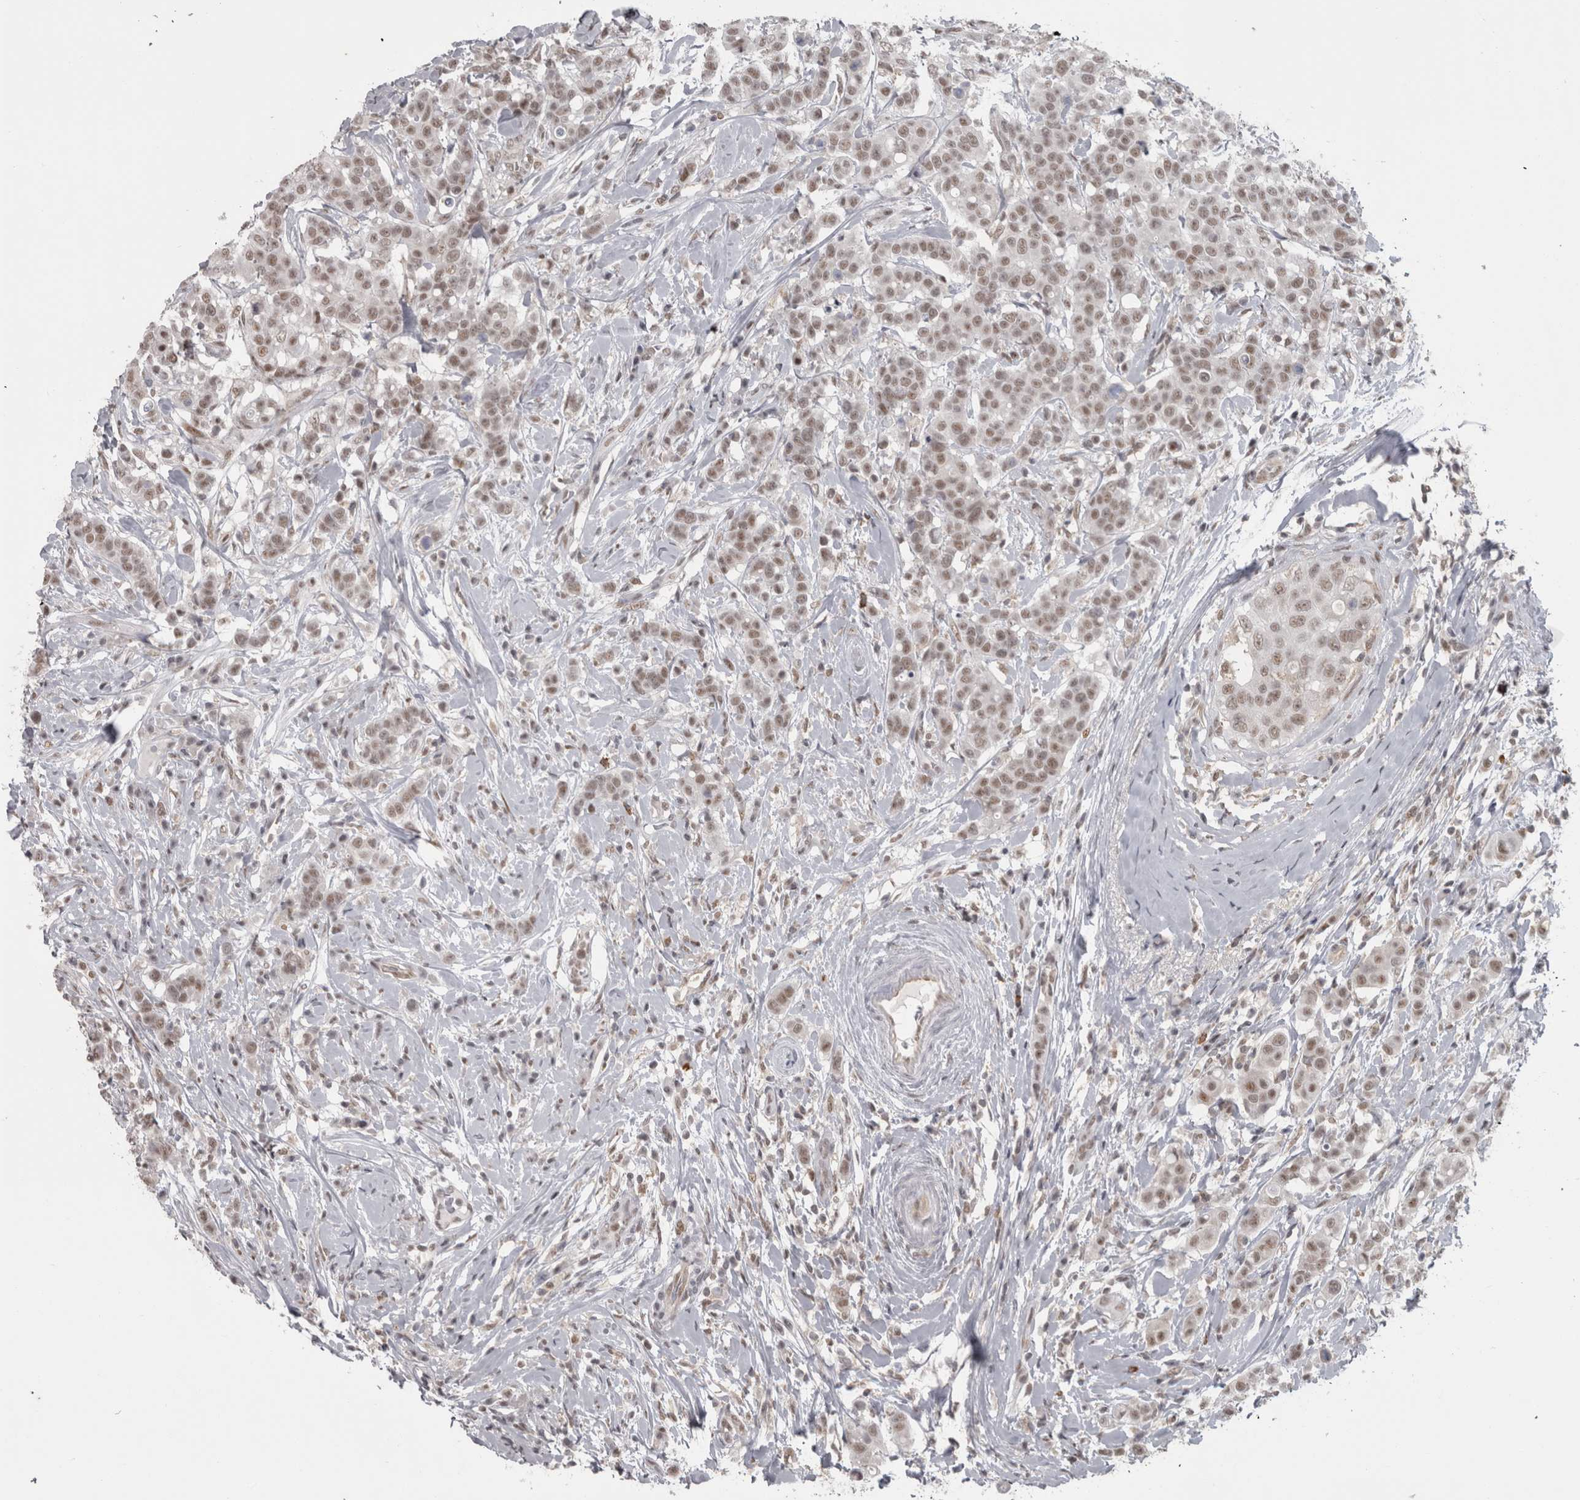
{"staining": {"intensity": "weak", "quantity": ">75%", "location": "nuclear"}, "tissue": "breast cancer", "cell_type": "Tumor cells", "image_type": "cancer", "snomed": [{"axis": "morphology", "description": "Duct carcinoma"}, {"axis": "topography", "description": "Breast"}], "caption": "Tumor cells reveal low levels of weak nuclear staining in about >75% of cells in human invasive ductal carcinoma (breast).", "gene": "MICU3", "patient": {"sex": "female", "age": 27}}